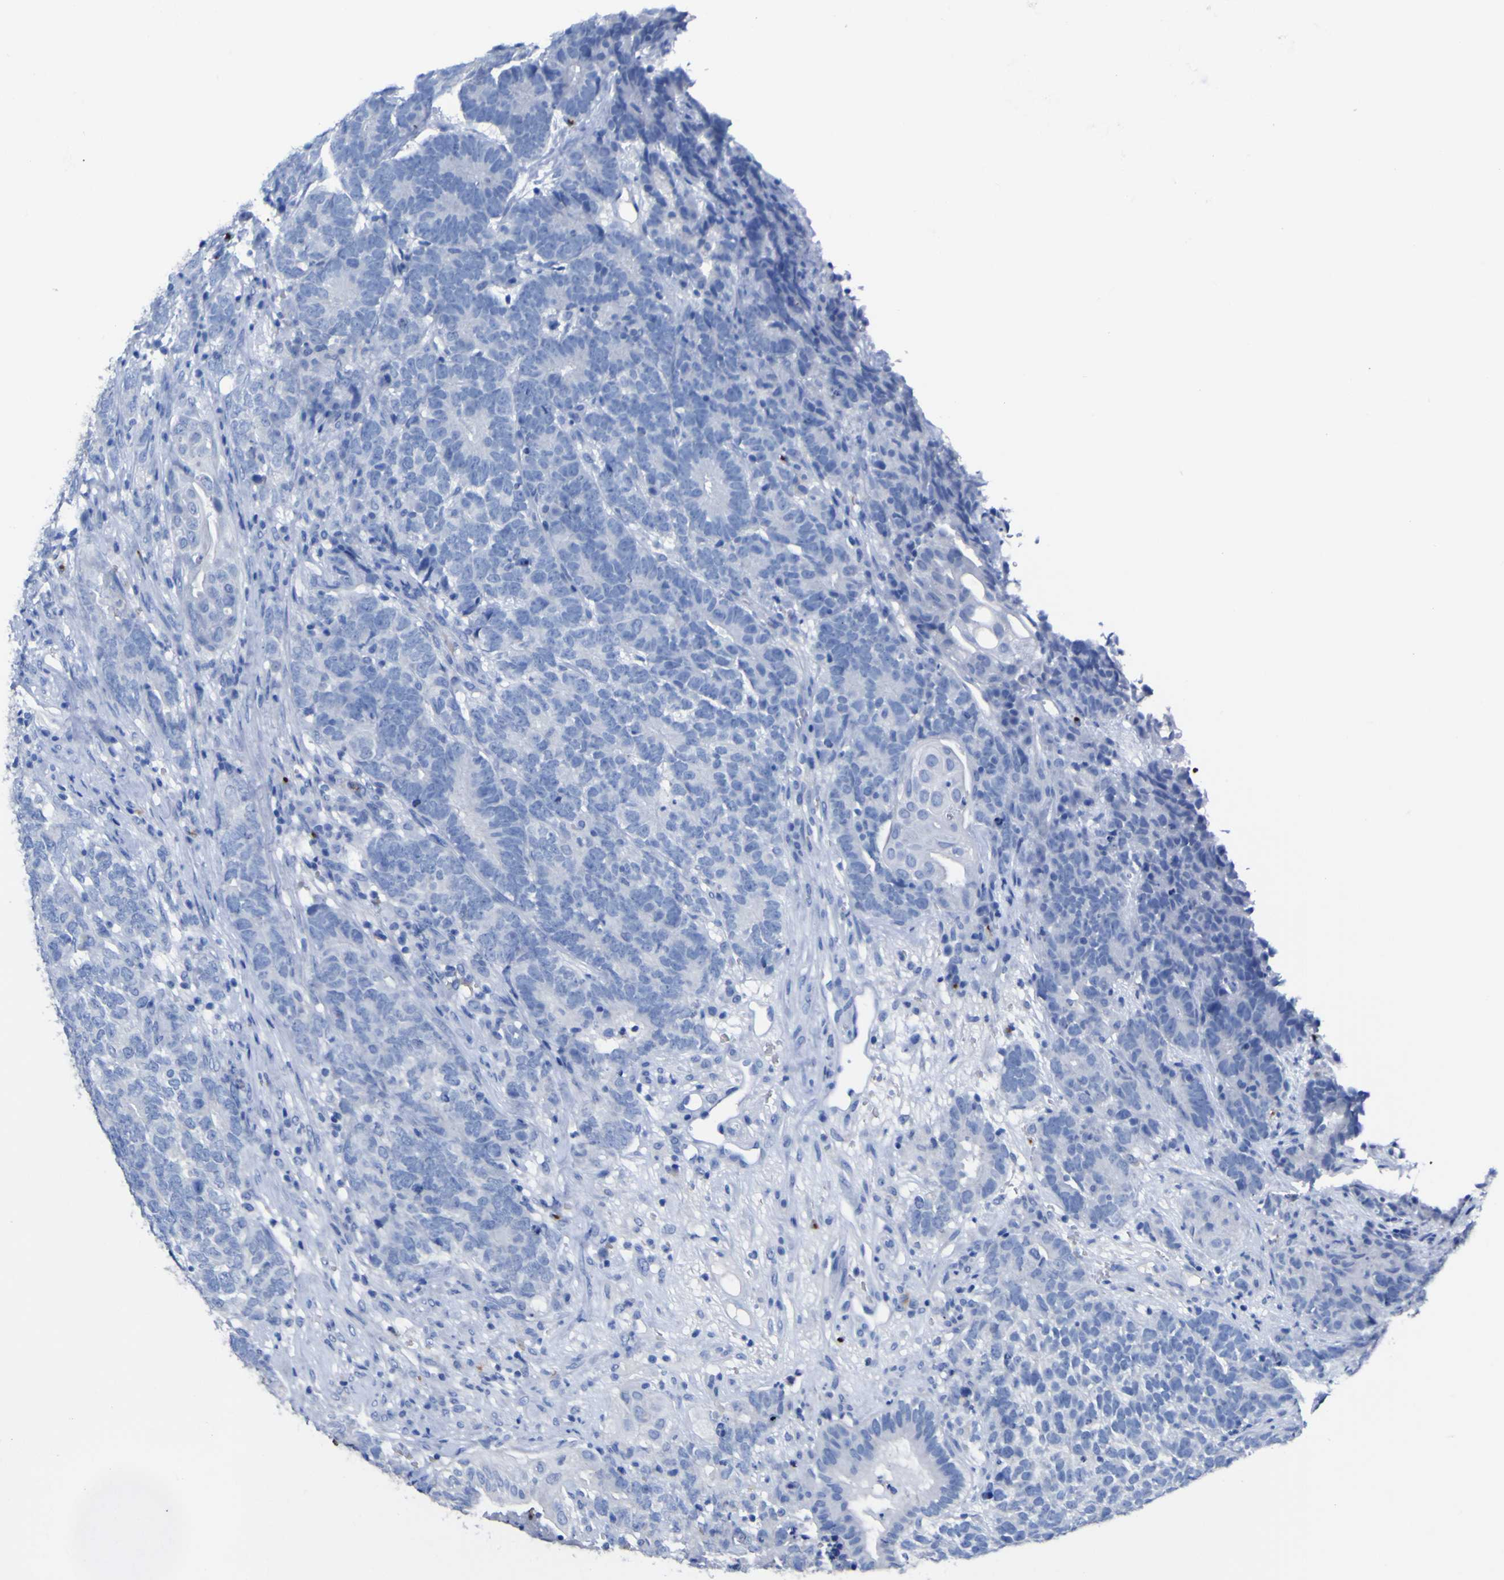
{"staining": {"intensity": "negative", "quantity": "none", "location": "none"}, "tissue": "testis cancer", "cell_type": "Tumor cells", "image_type": "cancer", "snomed": [{"axis": "morphology", "description": "Carcinoma, Embryonal, NOS"}, {"axis": "topography", "description": "Testis"}], "caption": "The photomicrograph reveals no significant expression in tumor cells of testis cancer.", "gene": "GCM1", "patient": {"sex": "male", "age": 26}}